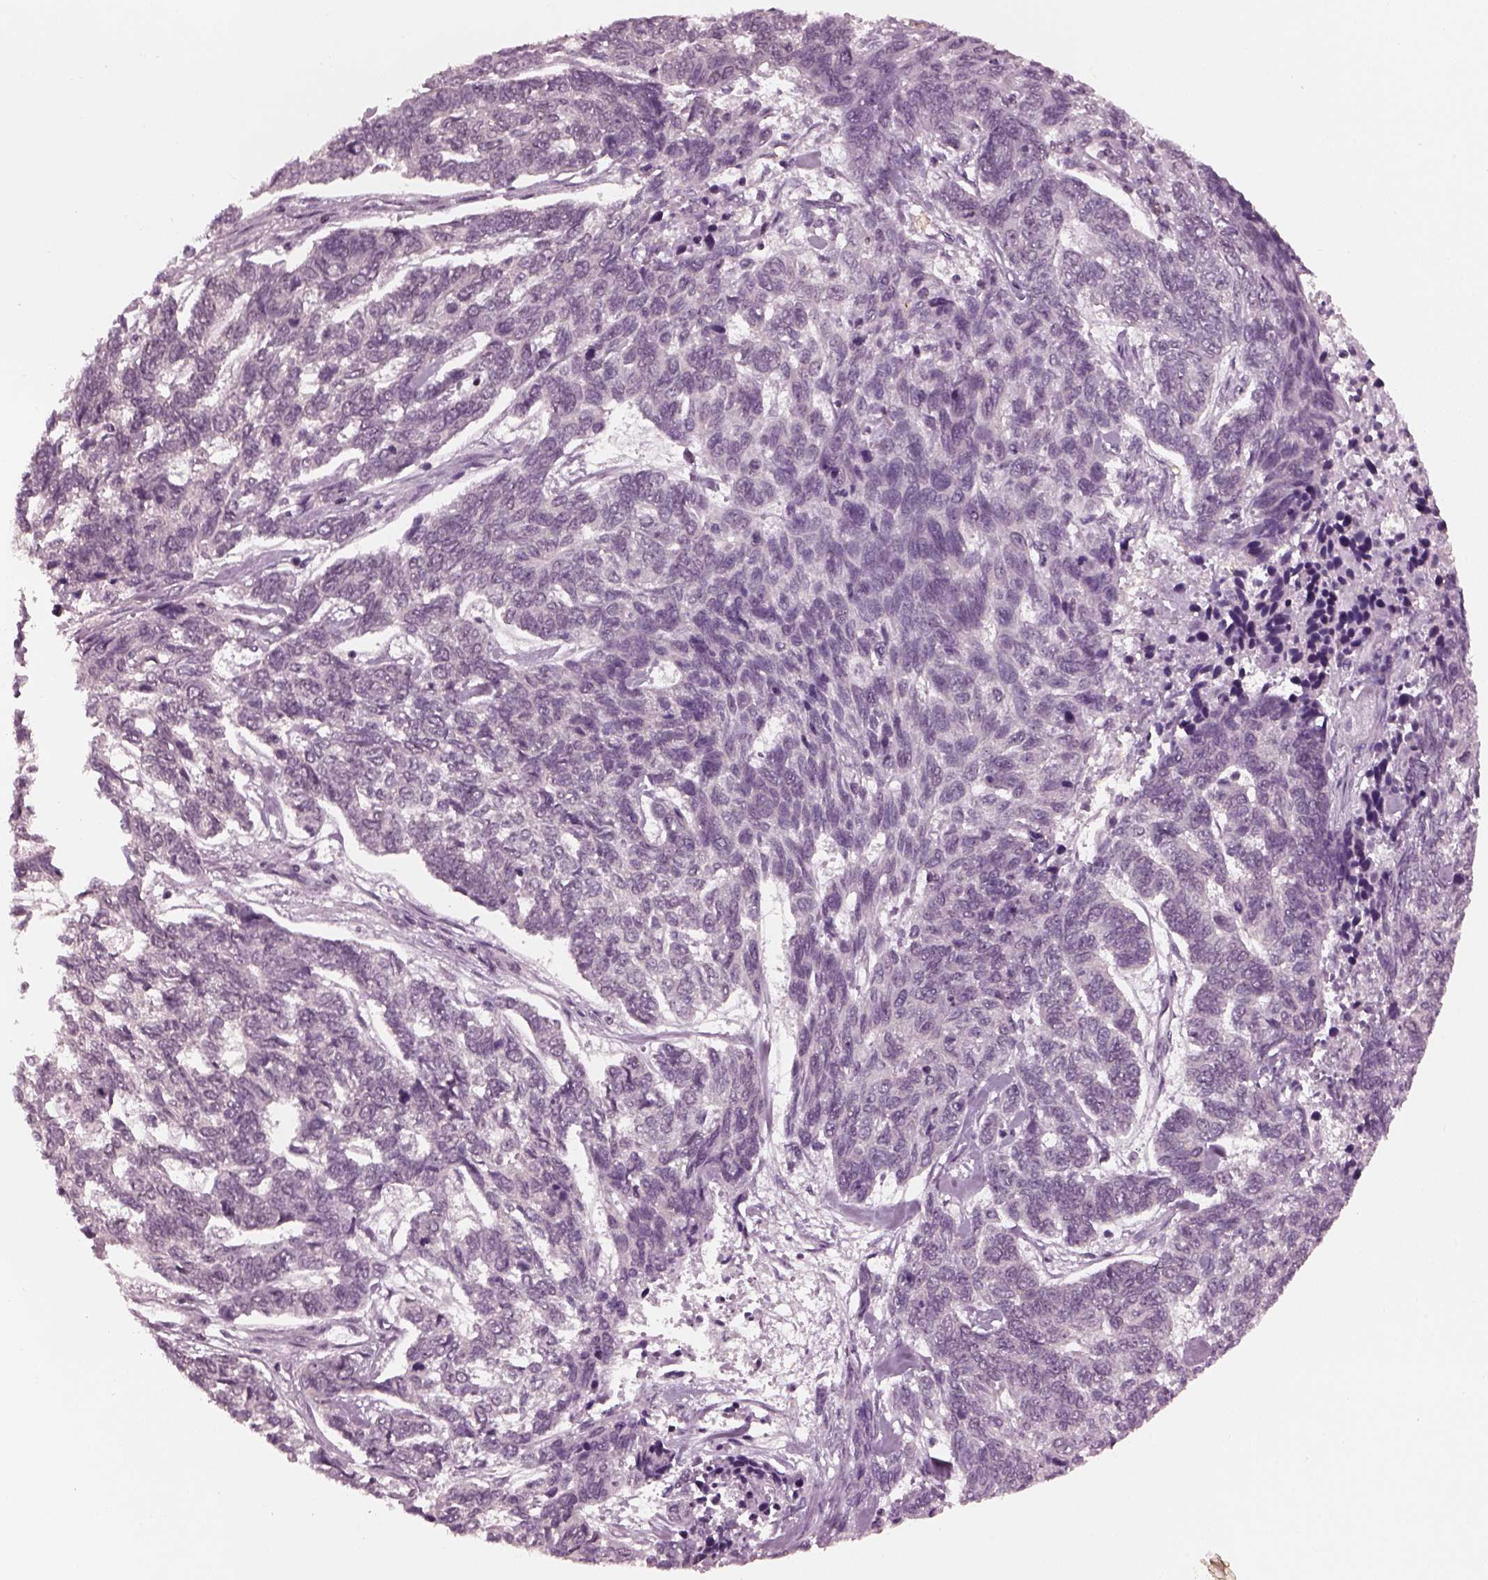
{"staining": {"intensity": "negative", "quantity": "none", "location": "none"}, "tissue": "skin cancer", "cell_type": "Tumor cells", "image_type": "cancer", "snomed": [{"axis": "morphology", "description": "Basal cell carcinoma"}, {"axis": "topography", "description": "Skin"}], "caption": "Basal cell carcinoma (skin) was stained to show a protein in brown. There is no significant staining in tumor cells. (Immunohistochemistry (ihc), brightfield microscopy, high magnification).", "gene": "RUVBL2", "patient": {"sex": "female", "age": 65}}